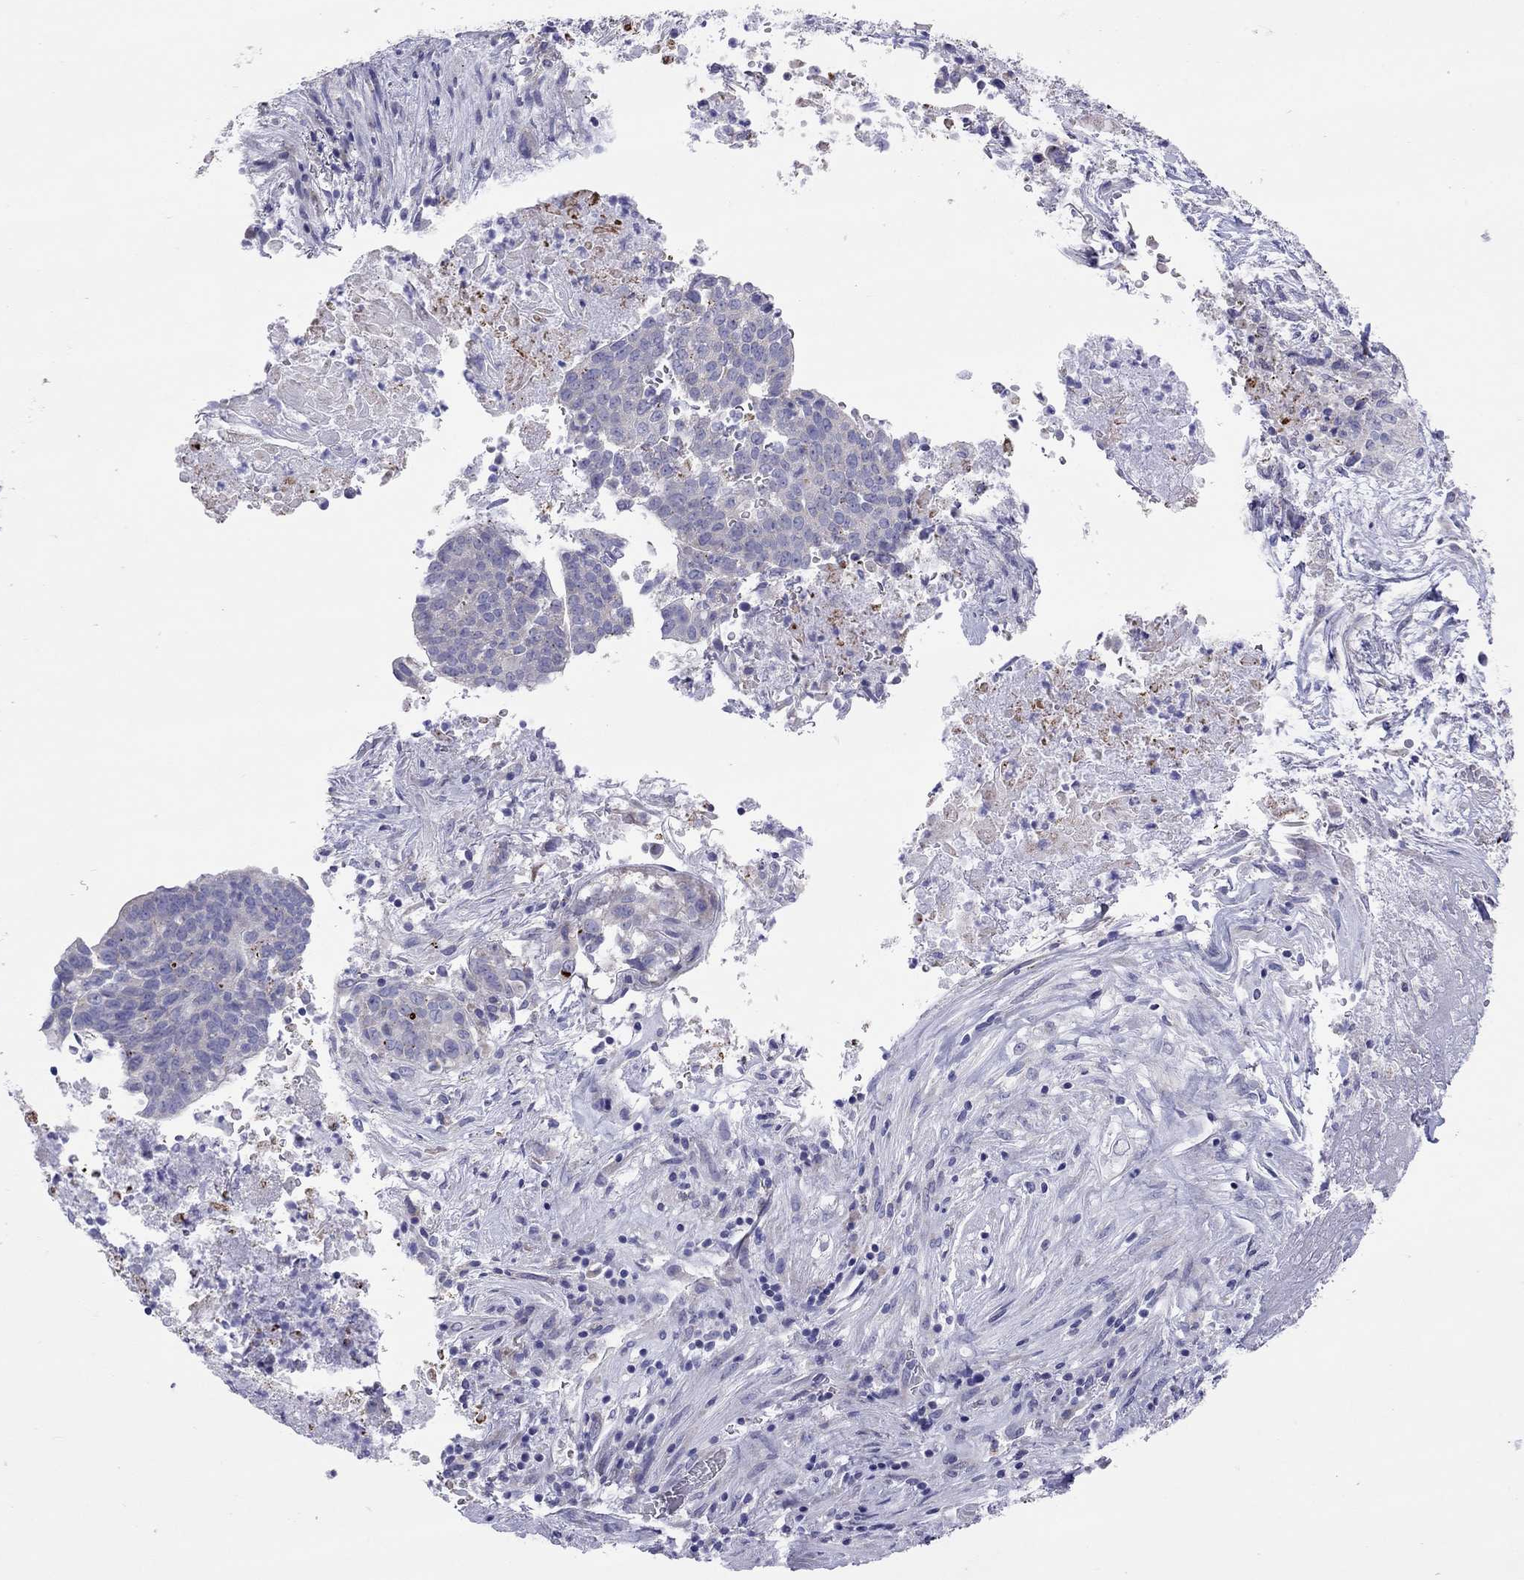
{"staining": {"intensity": "negative", "quantity": "none", "location": "none"}, "tissue": "lung cancer", "cell_type": "Tumor cells", "image_type": "cancer", "snomed": [{"axis": "morphology", "description": "Squamous cell carcinoma, NOS"}, {"axis": "topography", "description": "Lung"}], "caption": "This is an IHC histopathology image of lung cancer (squamous cell carcinoma). There is no expression in tumor cells.", "gene": "COL9A1", "patient": {"sex": "male", "age": 64}}